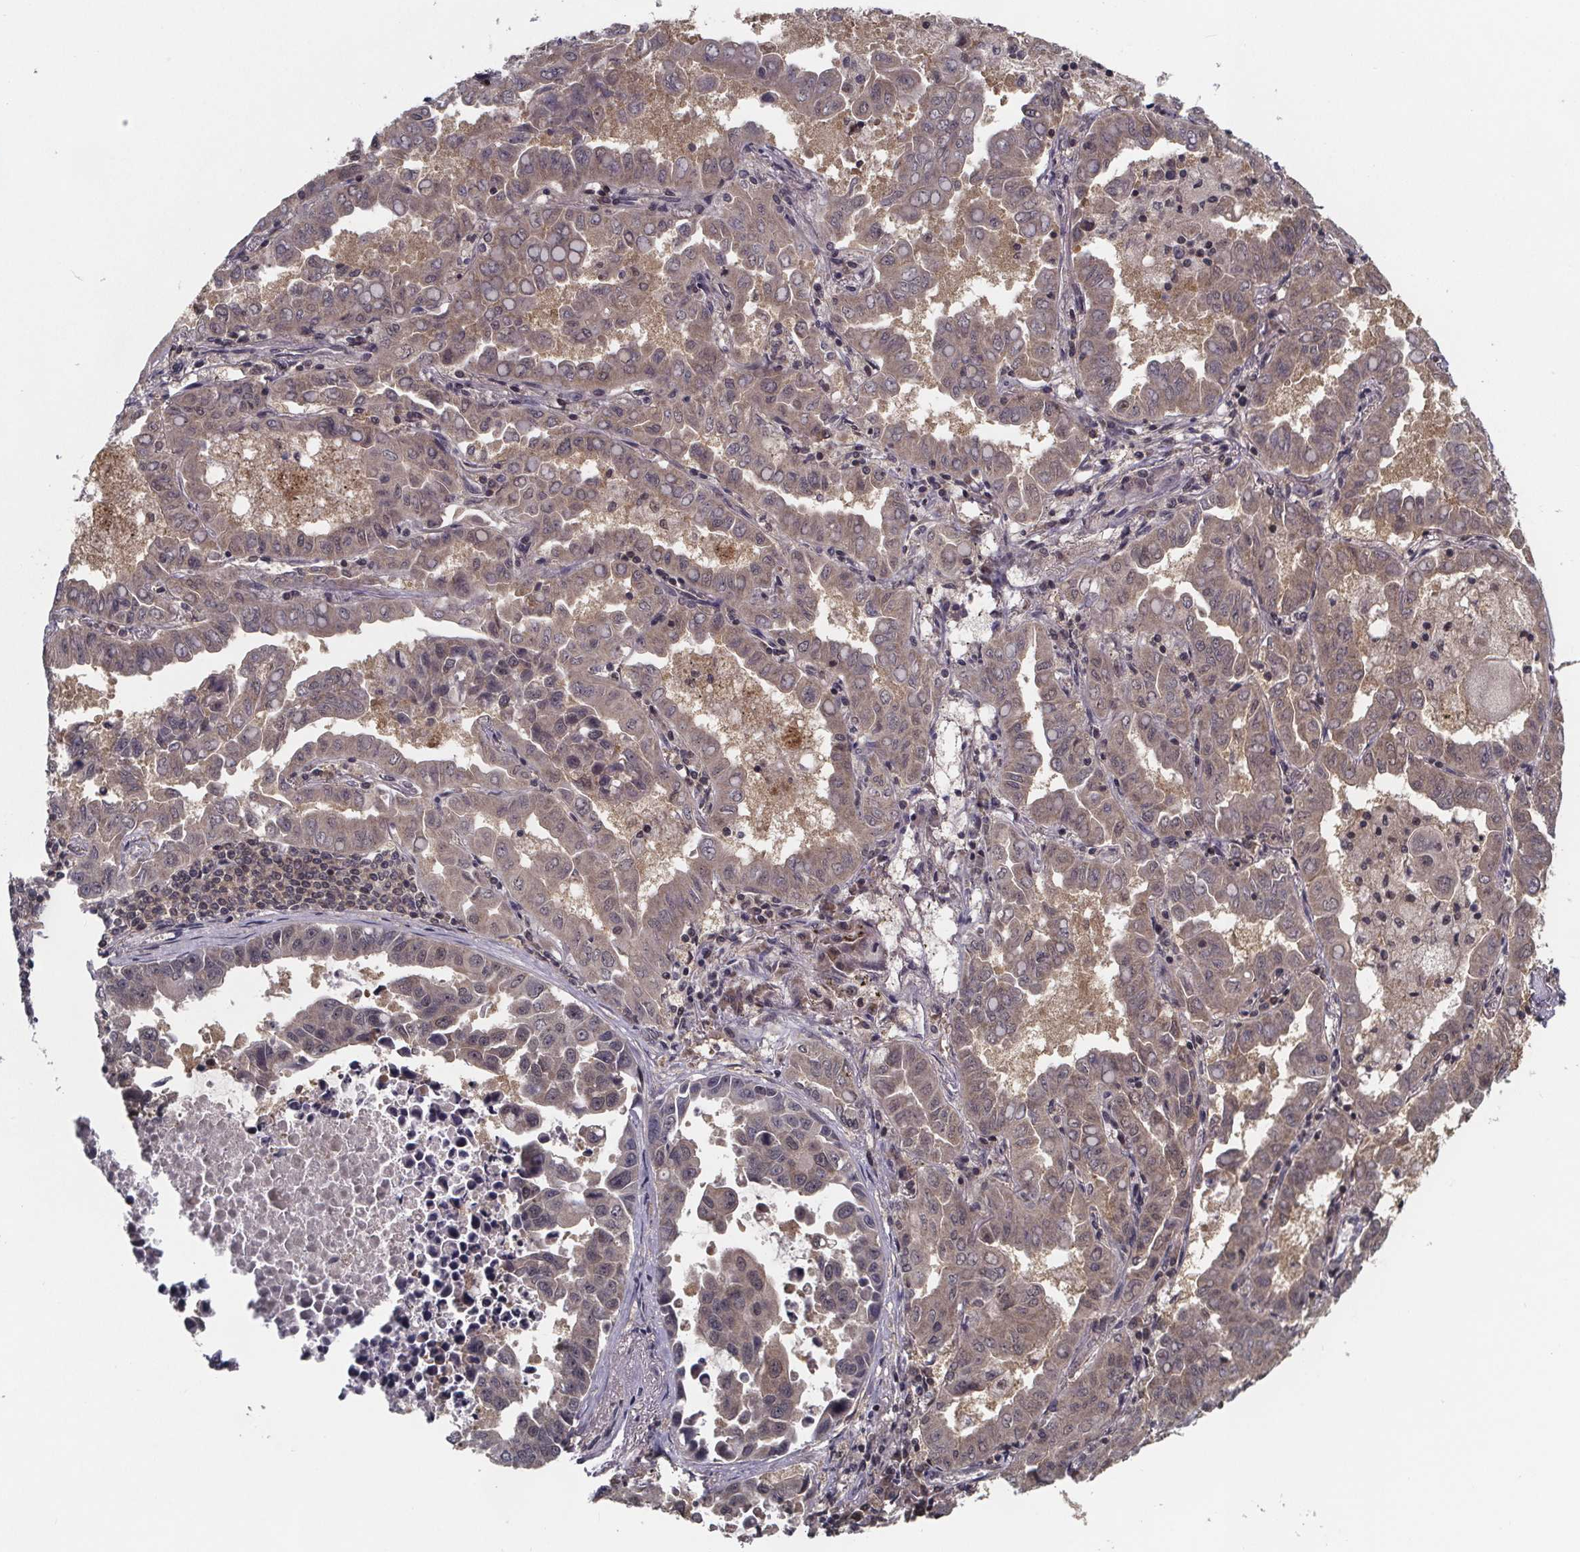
{"staining": {"intensity": "weak", "quantity": "25%-75%", "location": "cytoplasmic/membranous"}, "tissue": "lung cancer", "cell_type": "Tumor cells", "image_type": "cancer", "snomed": [{"axis": "morphology", "description": "Adenocarcinoma, NOS"}, {"axis": "topography", "description": "Lung"}], "caption": "Approximately 25%-75% of tumor cells in lung cancer show weak cytoplasmic/membranous protein positivity as visualized by brown immunohistochemical staining.", "gene": "FN3KRP", "patient": {"sex": "male", "age": 64}}